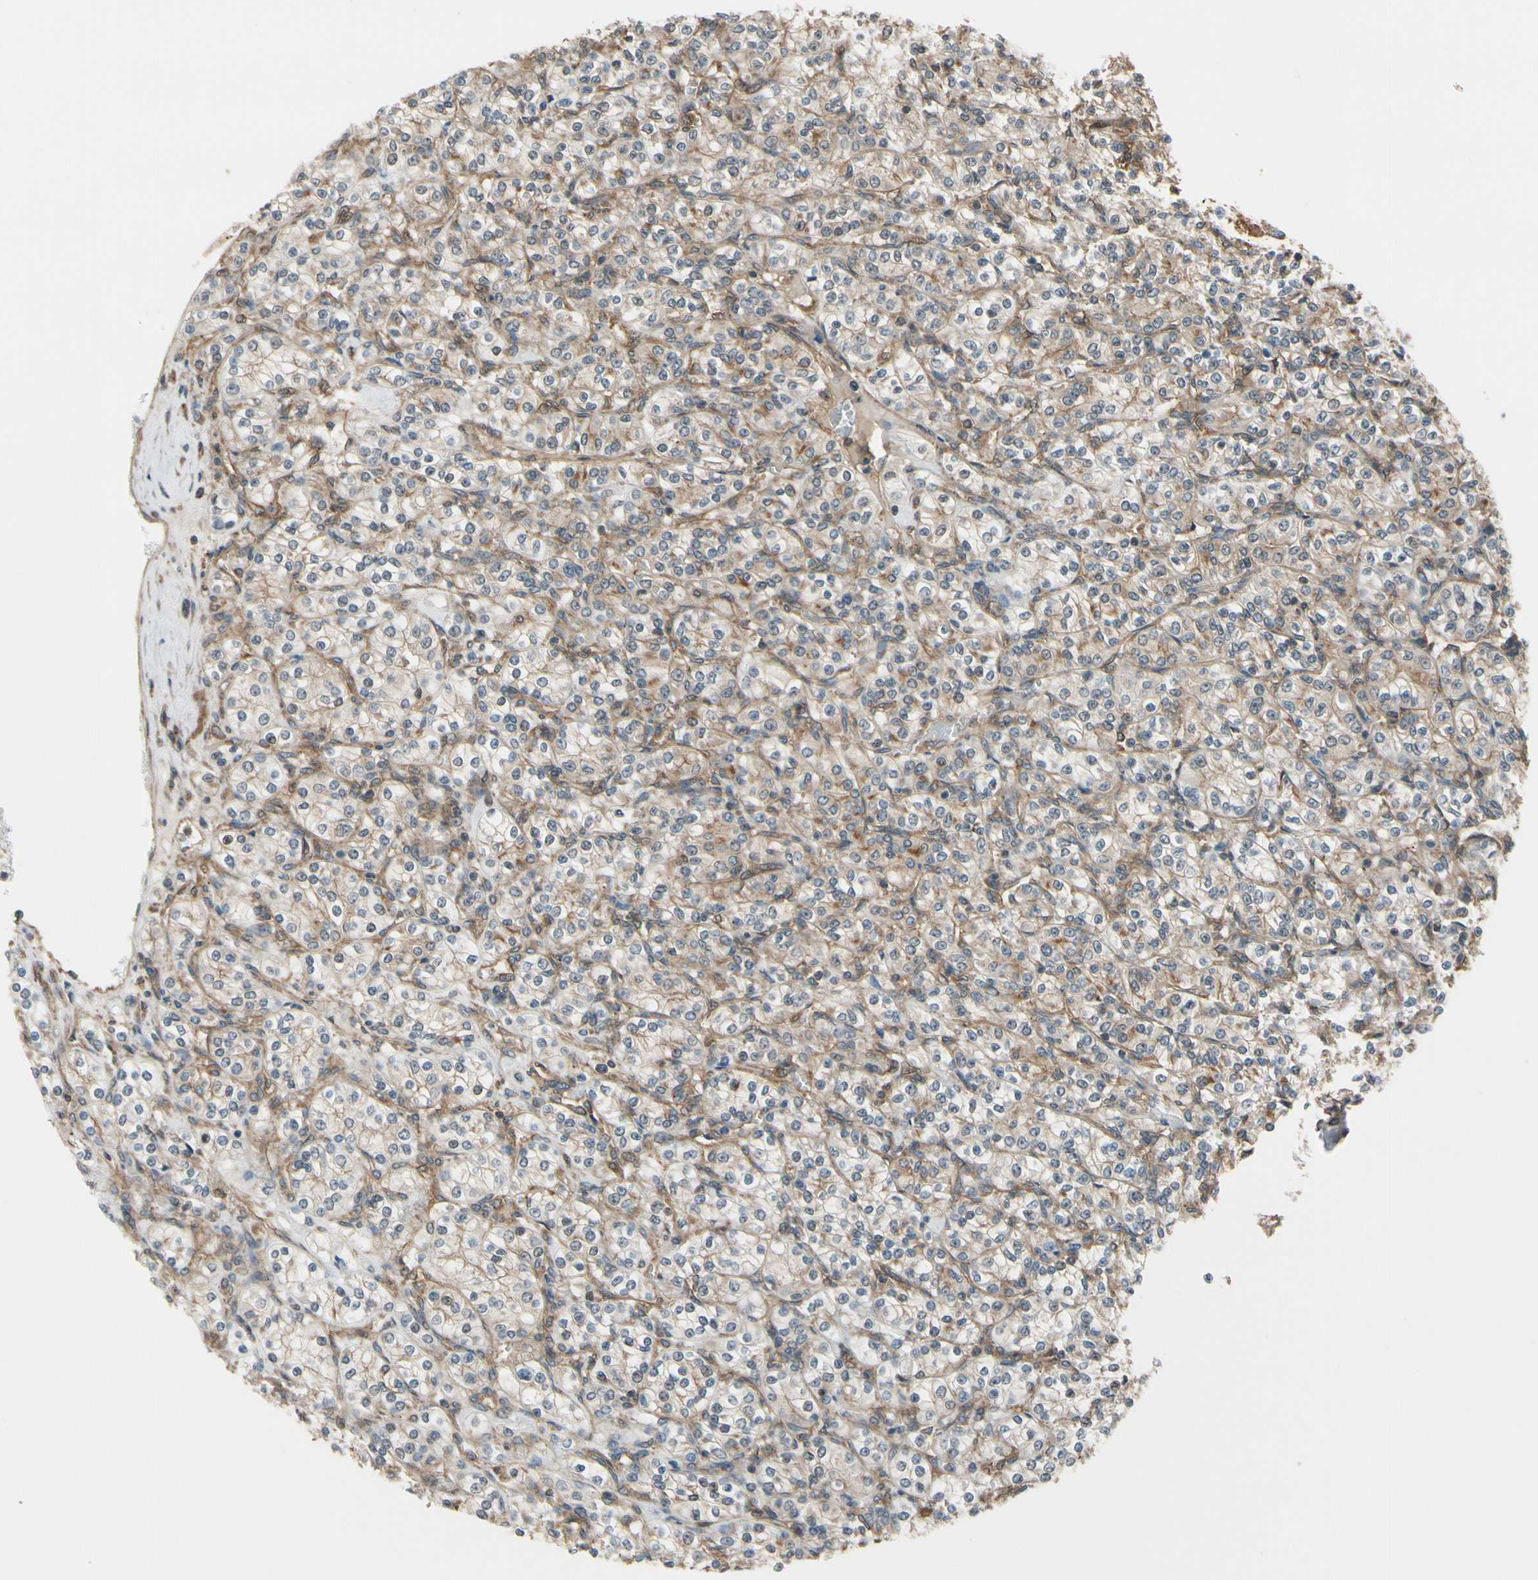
{"staining": {"intensity": "weak", "quantity": "25%-75%", "location": "cytoplasmic/membranous"}, "tissue": "renal cancer", "cell_type": "Tumor cells", "image_type": "cancer", "snomed": [{"axis": "morphology", "description": "Adenocarcinoma, NOS"}, {"axis": "topography", "description": "Kidney"}], "caption": "Renal adenocarcinoma stained for a protein demonstrates weak cytoplasmic/membranous positivity in tumor cells.", "gene": "EPS15", "patient": {"sex": "male", "age": 77}}